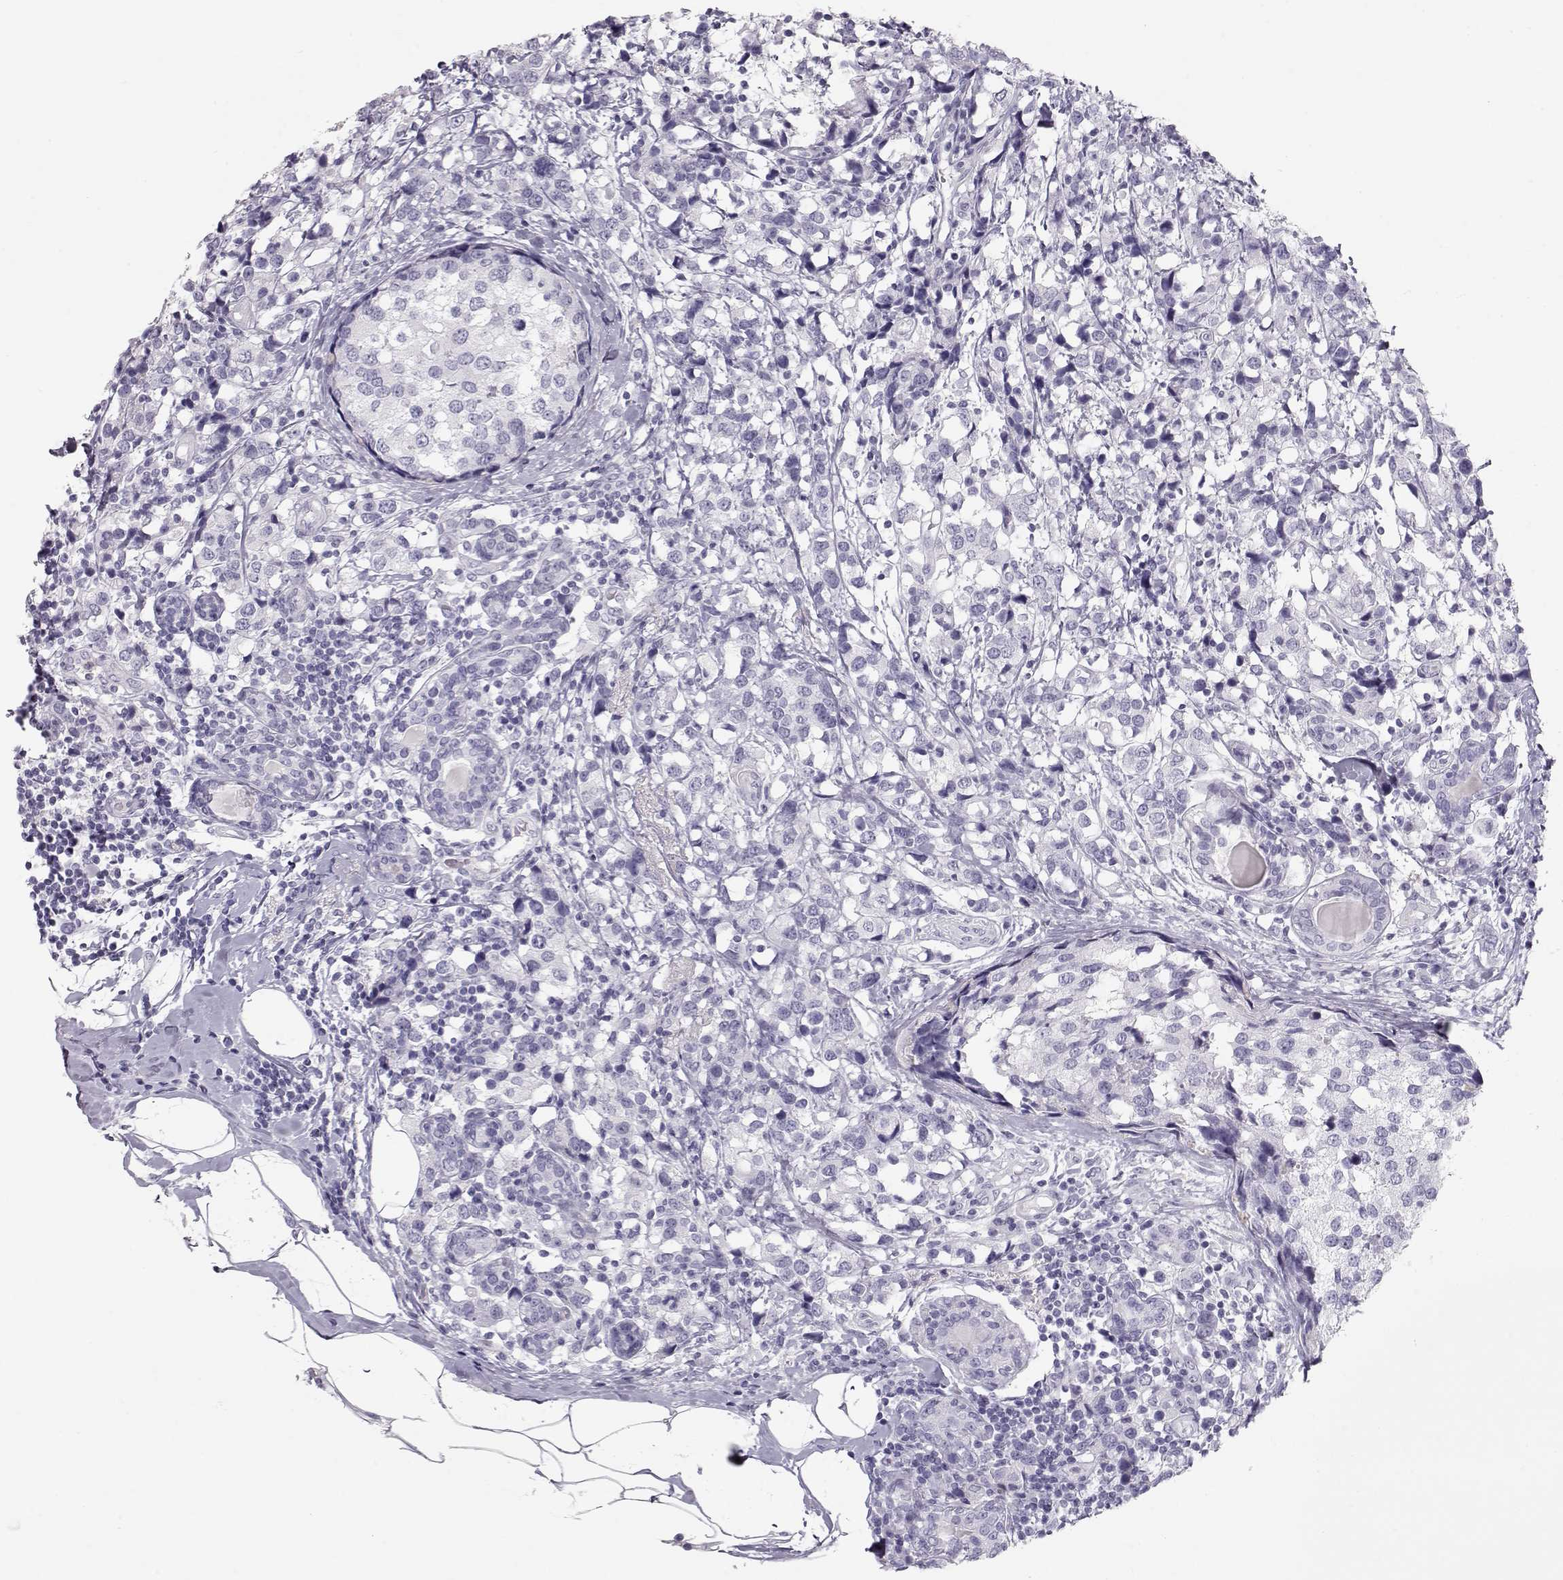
{"staining": {"intensity": "negative", "quantity": "none", "location": "none"}, "tissue": "breast cancer", "cell_type": "Tumor cells", "image_type": "cancer", "snomed": [{"axis": "morphology", "description": "Lobular carcinoma"}, {"axis": "topography", "description": "Breast"}], "caption": "High power microscopy image of an immunohistochemistry micrograph of lobular carcinoma (breast), revealing no significant positivity in tumor cells.", "gene": "MIP", "patient": {"sex": "female", "age": 59}}